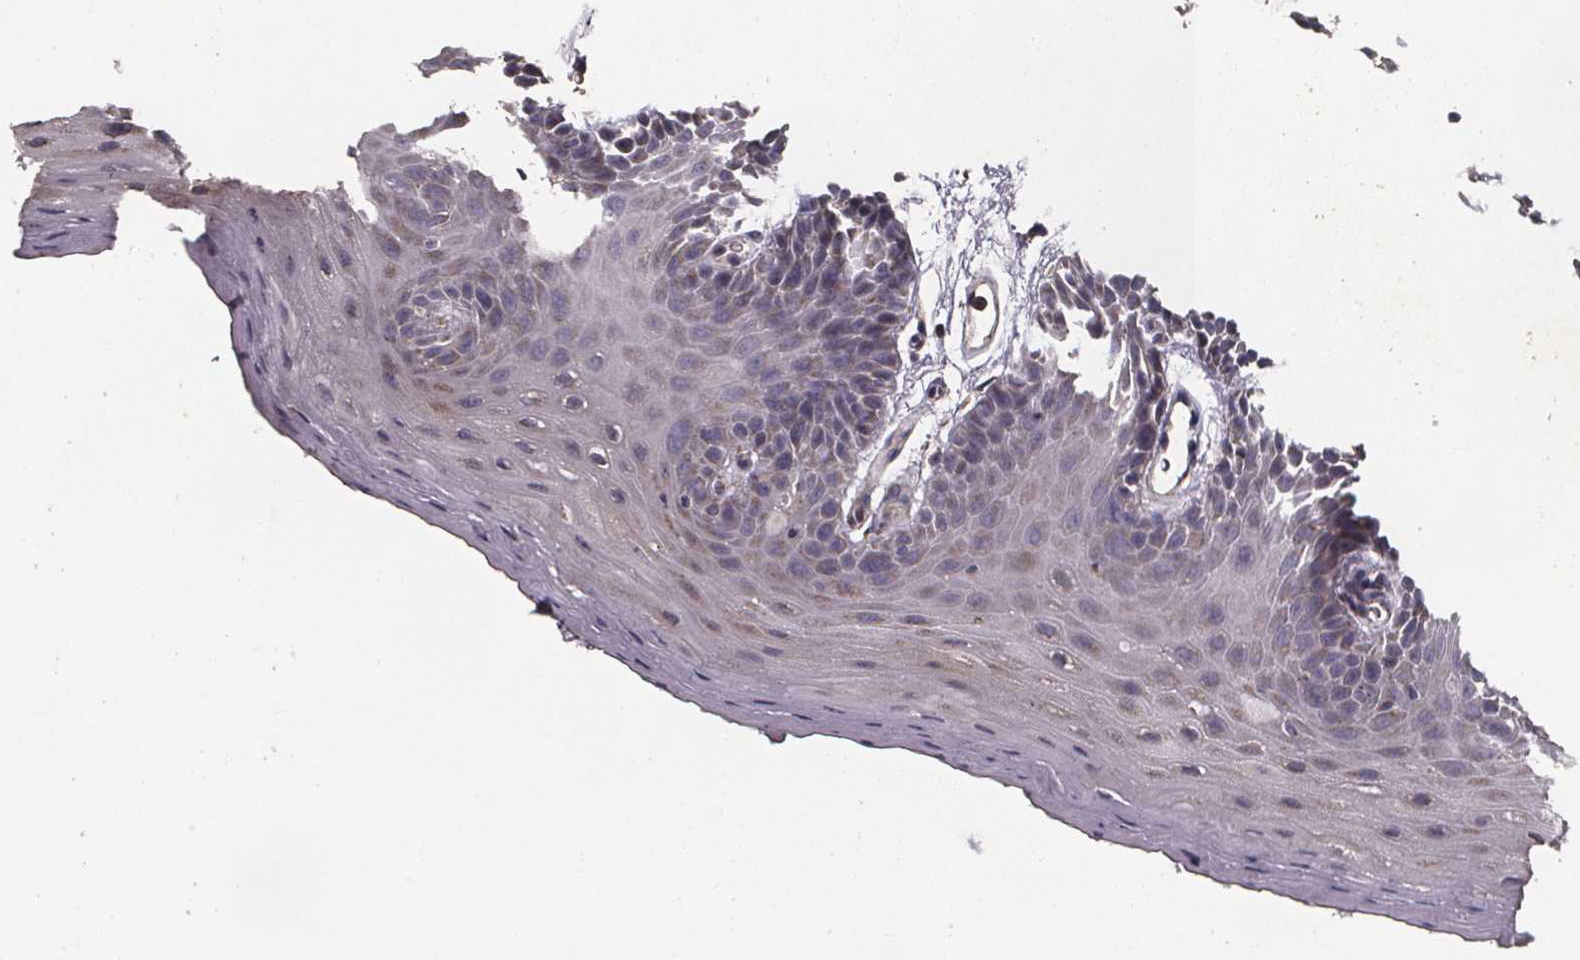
{"staining": {"intensity": "weak", "quantity": "<25%", "location": "cytoplasmic/membranous"}, "tissue": "oral mucosa", "cell_type": "Squamous epithelial cells", "image_type": "normal", "snomed": [{"axis": "morphology", "description": "Normal tissue, NOS"}, {"axis": "morphology", "description": "Squamous cell carcinoma, NOS"}, {"axis": "topography", "description": "Oral tissue"}, {"axis": "topography", "description": "Head-Neck"}], "caption": "This is a photomicrograph of immunohistochemistry (IHC) staining of normal oral mucosa, which shows no staining in squamous epithelial cells.", "gene": "SLC35D2", "patient": {"sex": "female", "age": 50}}